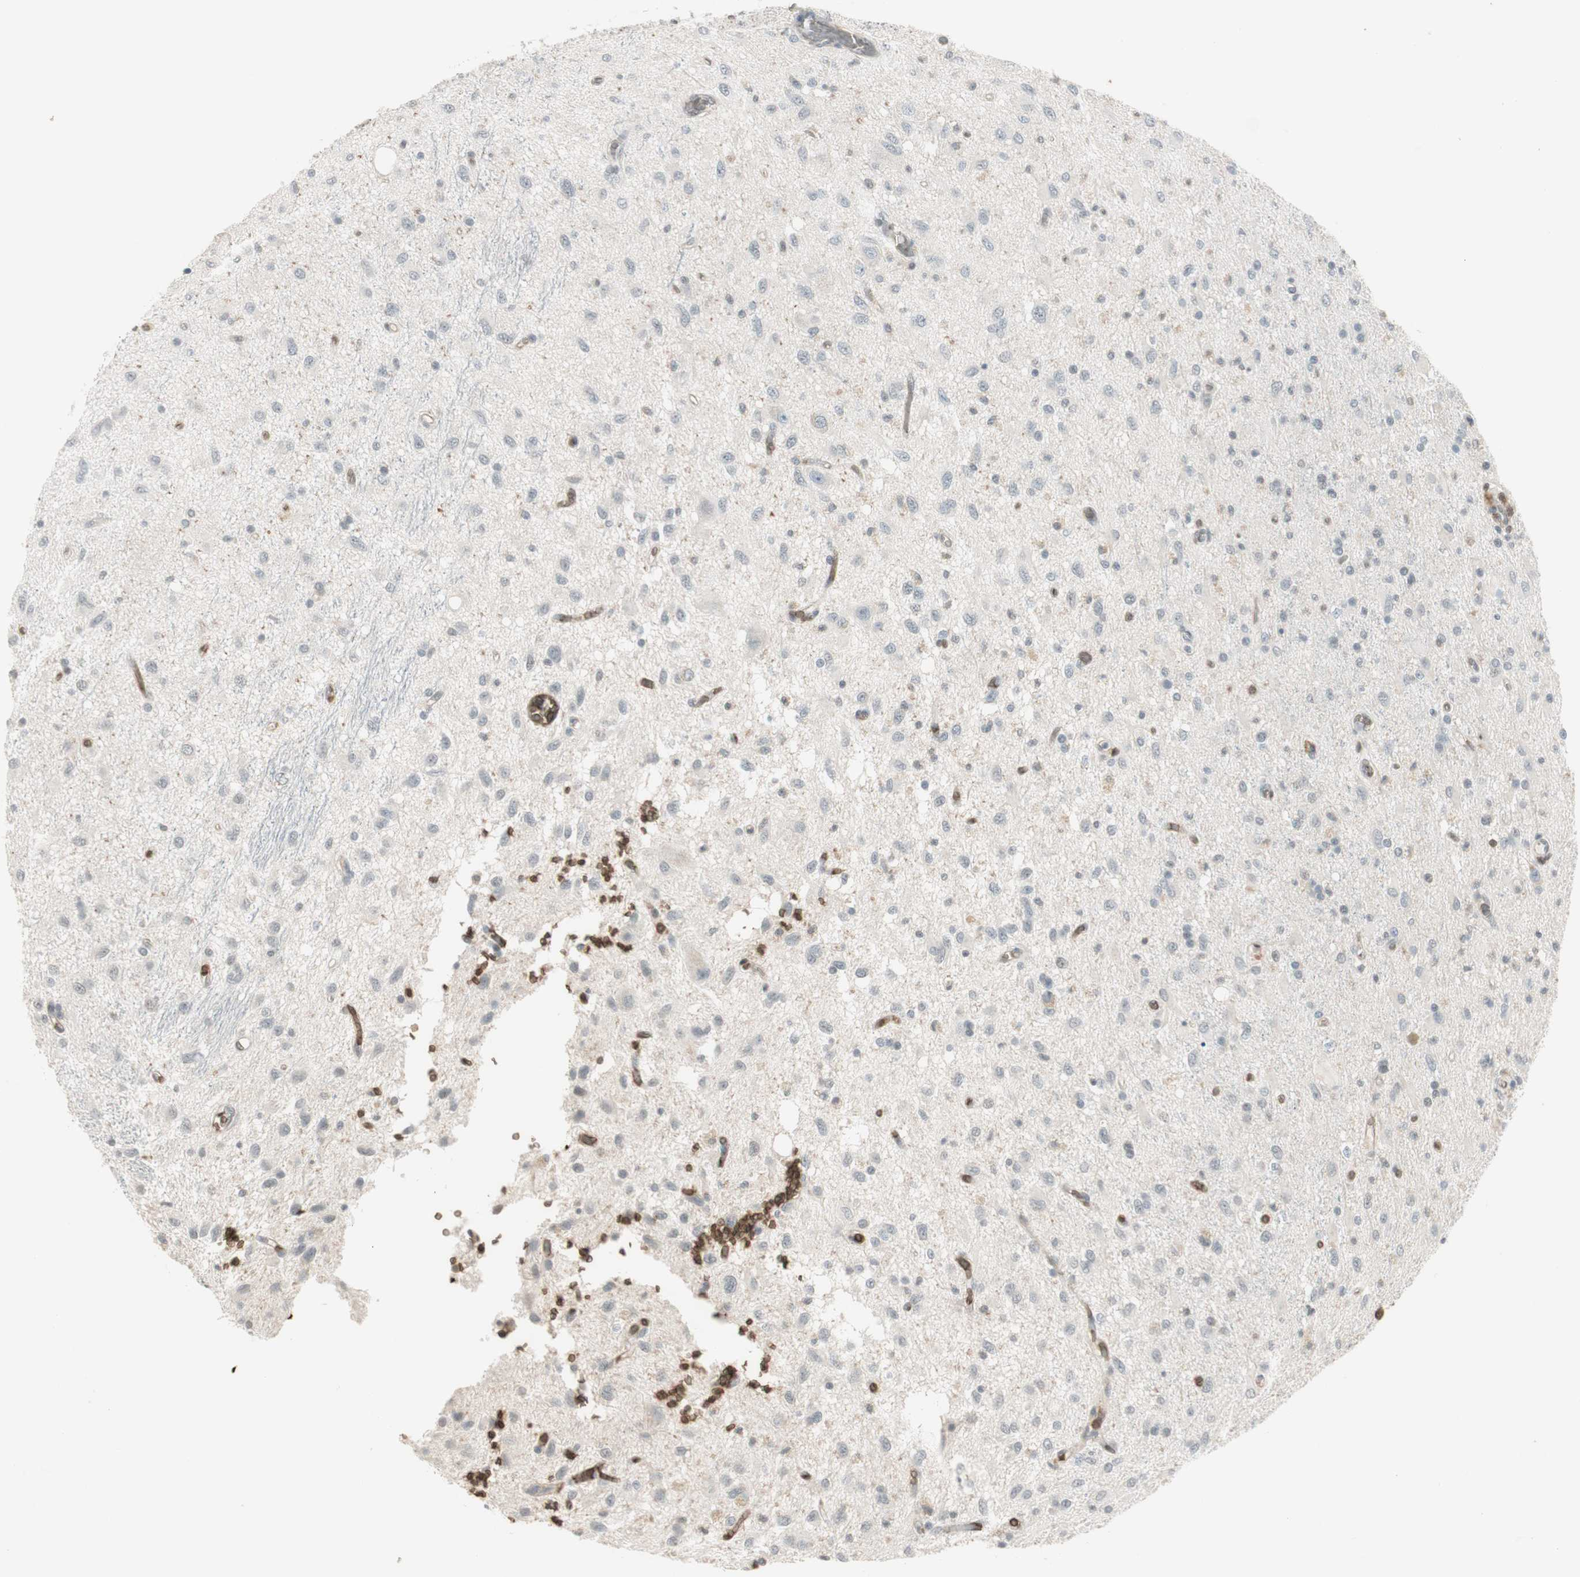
{"staining": {"intensity": "negative", "quantity": "none", "location": "none"}, "tissue": "glioma", "cell_type": "Tumor cells", "image_type": "cancer", "snomed": [{"axis": "morphology", "description": "Glioma, malignant, Low grade"}, {"axis": "topography", "description": "Brain"}], "caption": "The micrograph demonstrates no significant staining in tumor cells of glioma.", "gene": "MAP4K1", "patient": {"sex": "male", "age": 77}}